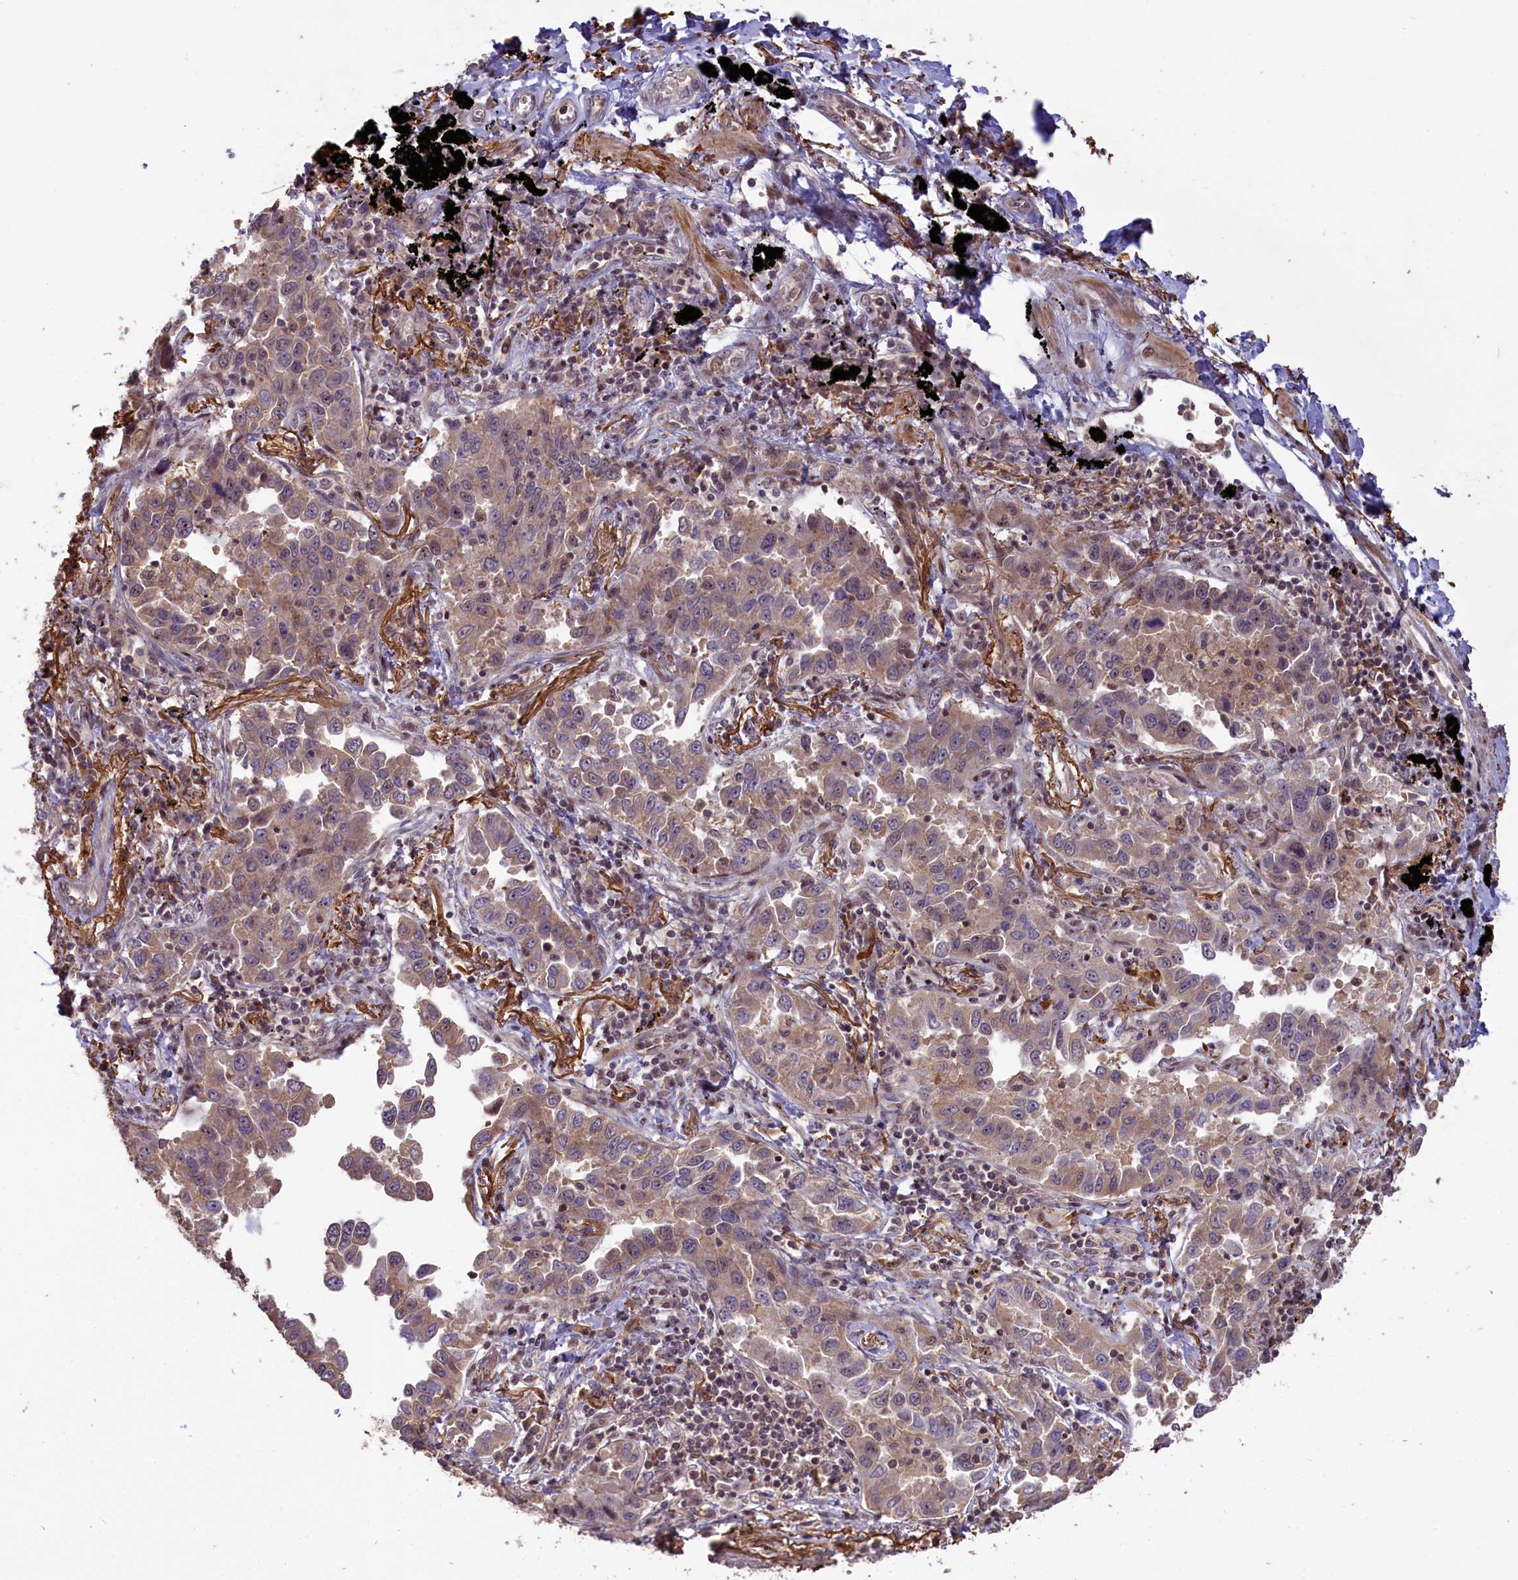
{"staining": {"intensity": "weak", "quantity": ">75%", "location": "cytoplasmic/membranous"}, "tissue": "lung cancer", "cell_type": "Tumor cells", "image_type": "cancer", "snomed": [{"axis": "morphology", "description": "Adenocarcinoma, NOS"}, {"axis": "topography", "description": "Lung"}], "caption": "Brown immunohistochemical staining in human lung adenocarcinoma reveals weak cytoplasmic/membranous positivity in about >75% of tumor cells. The protein of interest is shown in brown color, while the nuclei are stained blue.", "gene": "FUZ", "patient": {"sex": "male", "age": 67}}